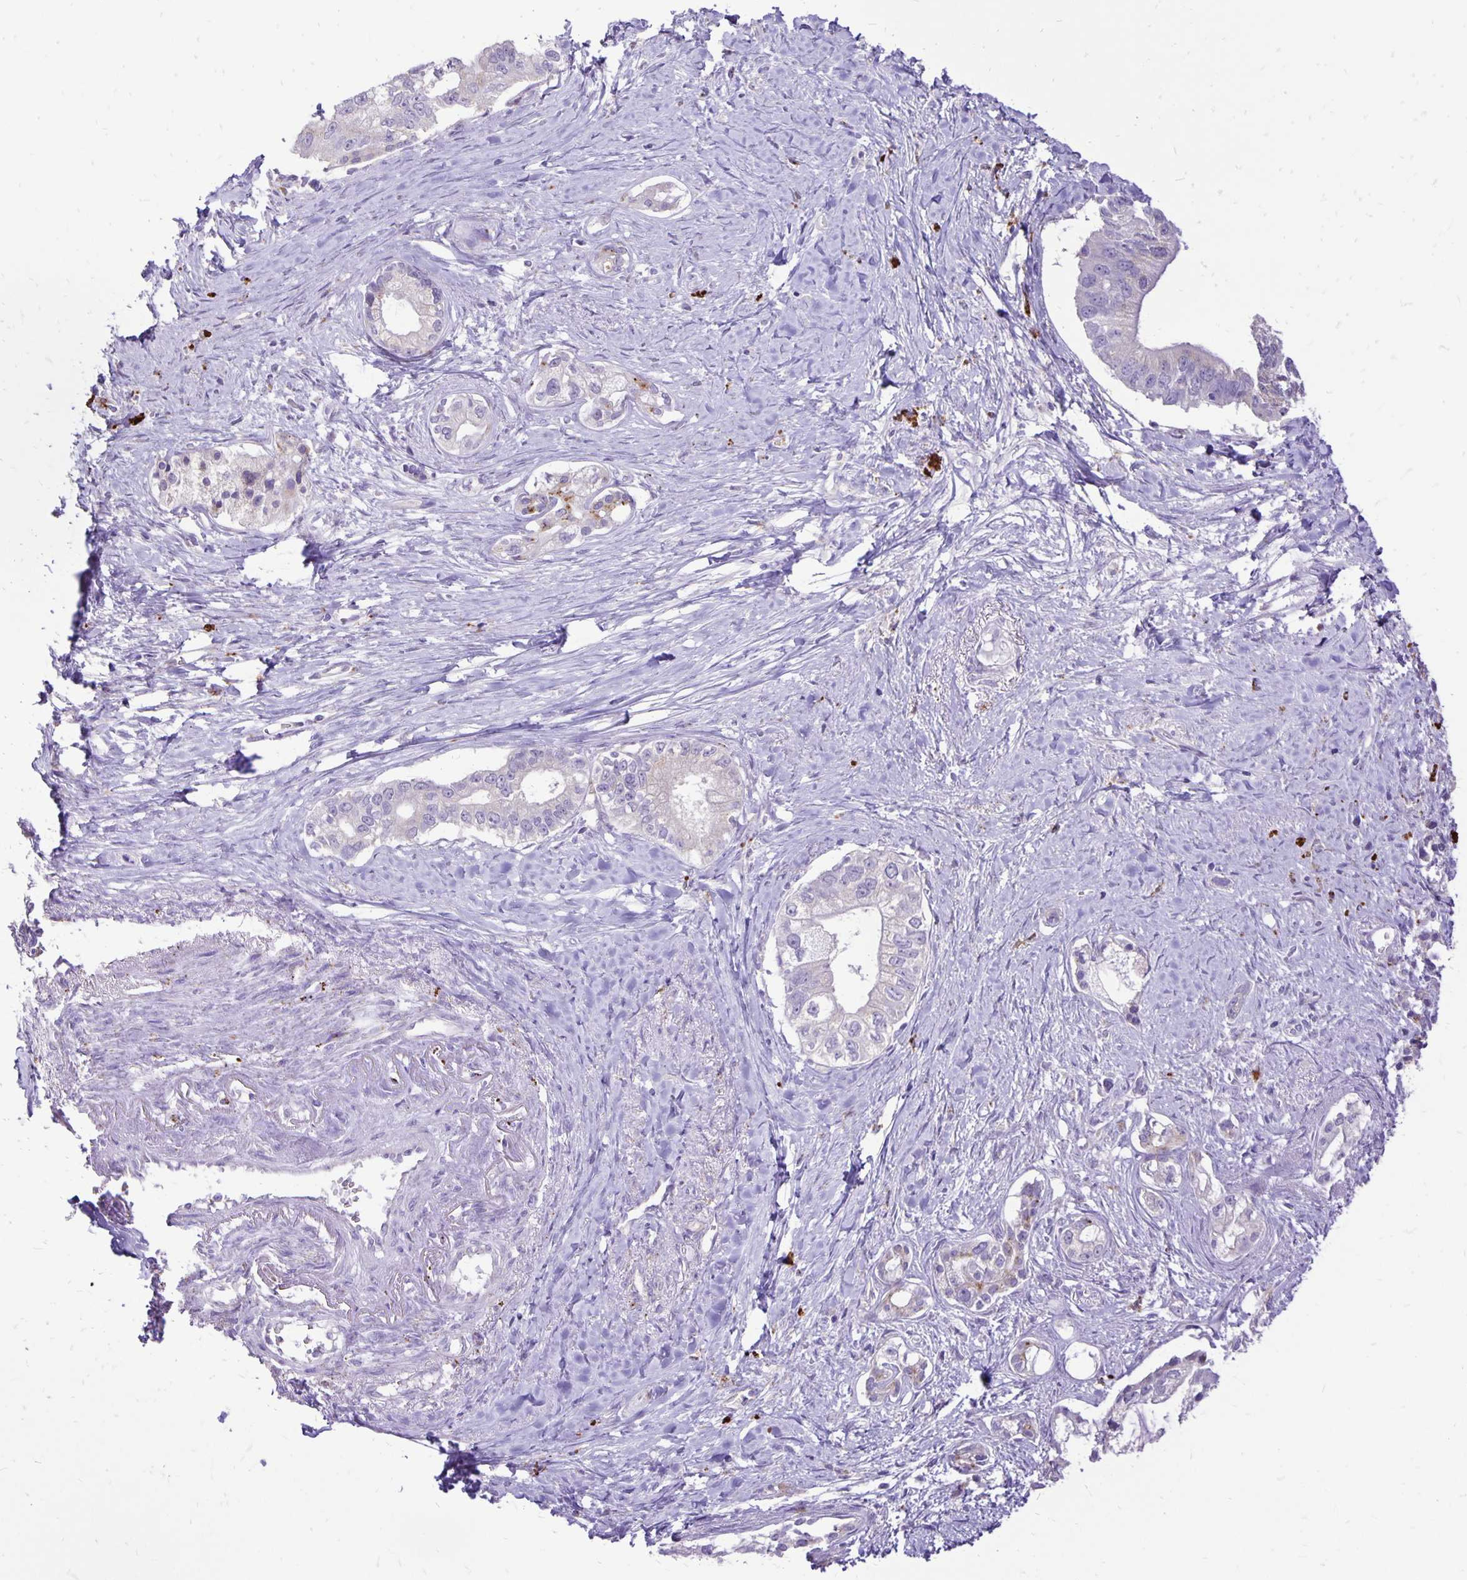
{"staining": {"intensity": "negative", "quantity": "none", "location": "none"}, "tissue": "pancreatic cancer", "cell_type": "Tumor cells", "image_type": "cancer", "snomed": [{"axis": "morphology", "description": "Adenocarcinoma, NOS"}, {"axis": "topography", "description": "Pancreas"}], "caption": "The image reveals no staining of tumor cells in pancreatic cancer (adenocarcinoma).", "gene": "EIF5A", "patient": {"sex": "male", "age": 70}}